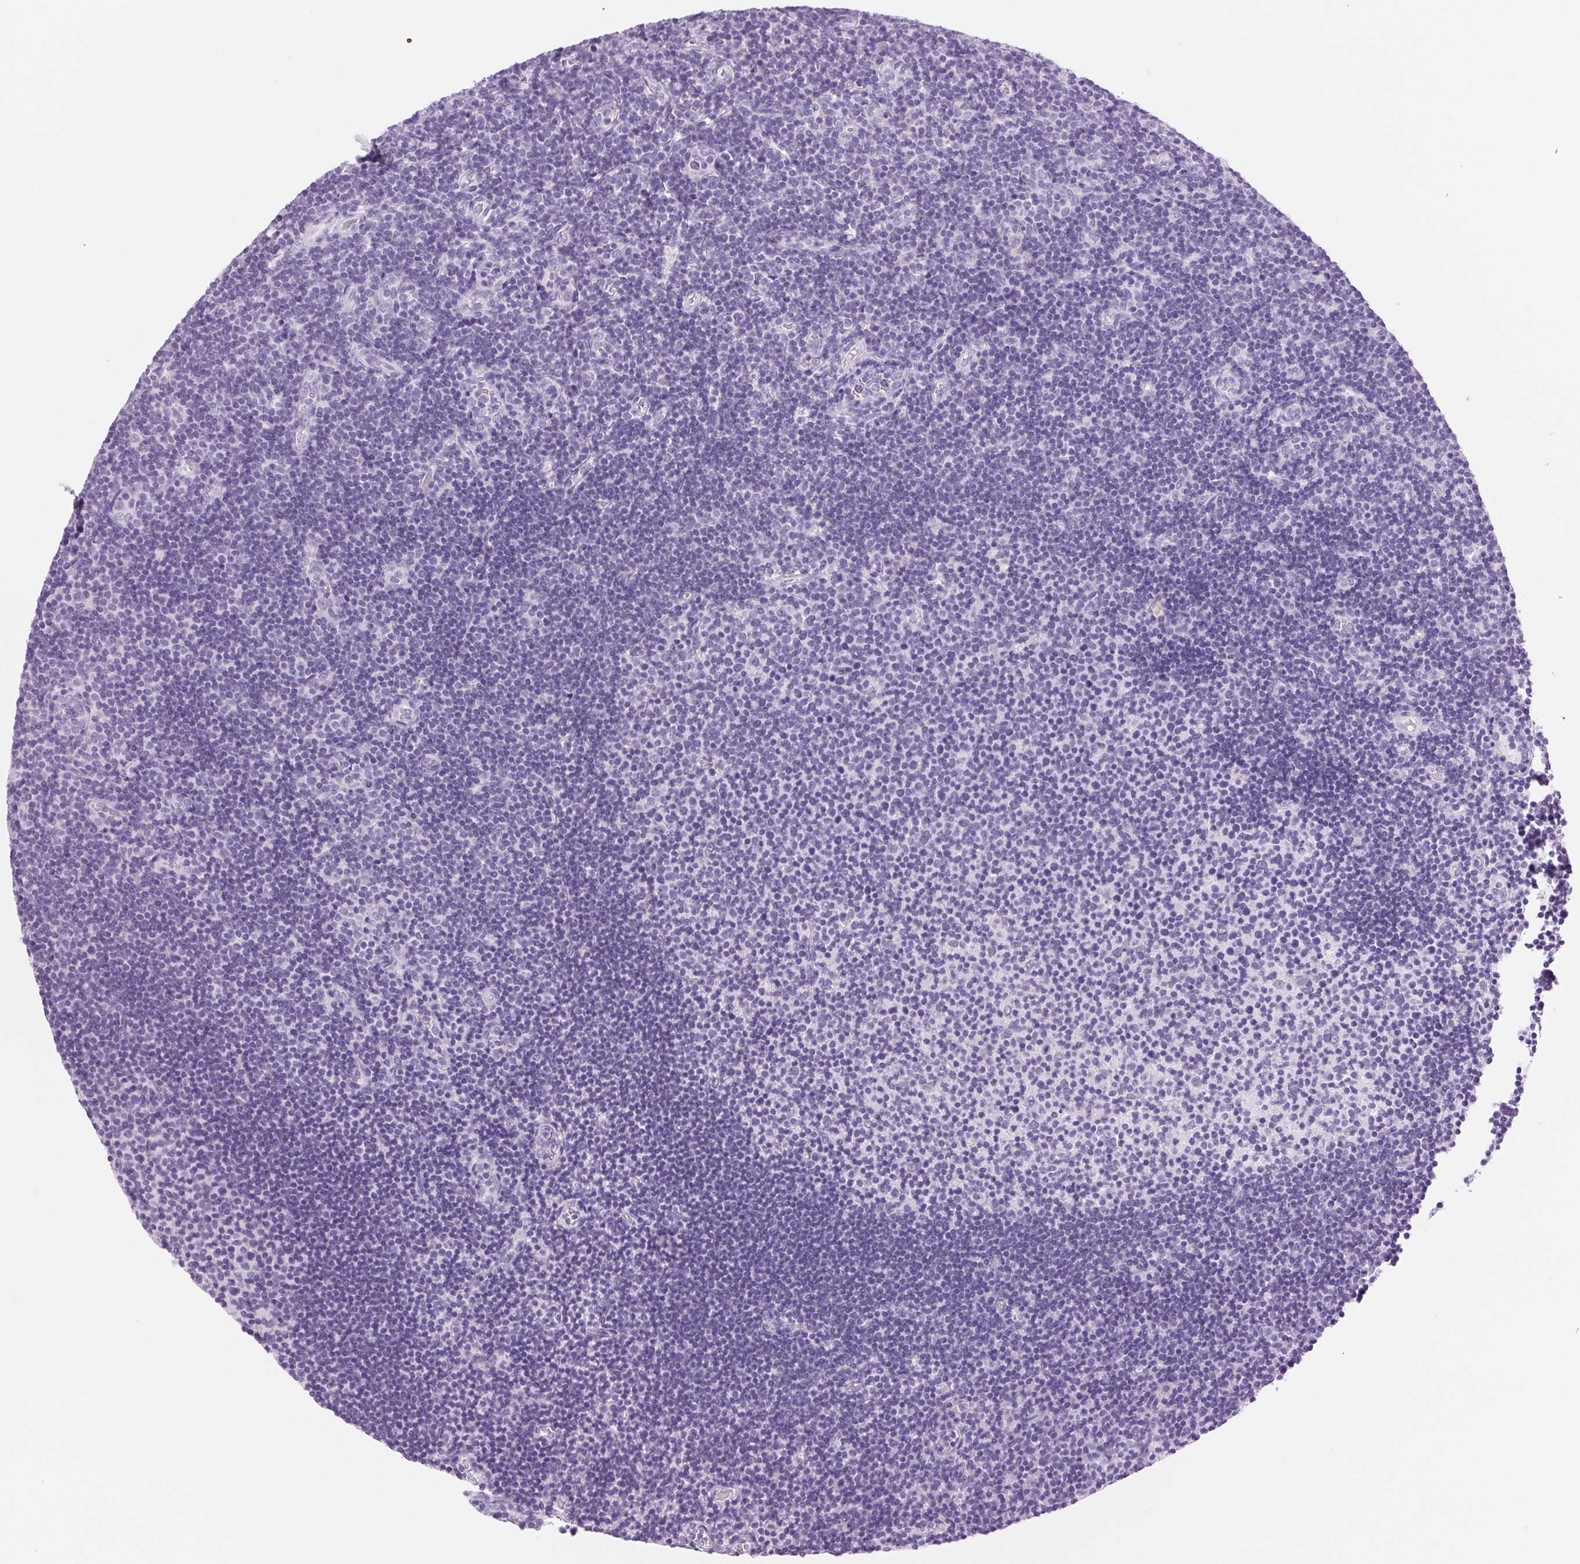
{"staining": {"intensity": "negative", "quantity": "none", "location": "none"}, "tissue": "tonsil", "cell_type": "Germinal center cells", "image_type": "normal", "snomed": [{"axis": "morphology", "description": "Normal tissue, NOS"}, {"axis": "topography", "description": "Tonsil"}], "caption": "The histopathology image exhibits no significant expression in germinal center cells of tonsil. (DAB (3,3'-diaminobenzidine) immunohistochemistry visualized using brightfield microscopy, high magnification).", "gene": "SERPINB3", "patient": {"sex": "female", "age": 10}}